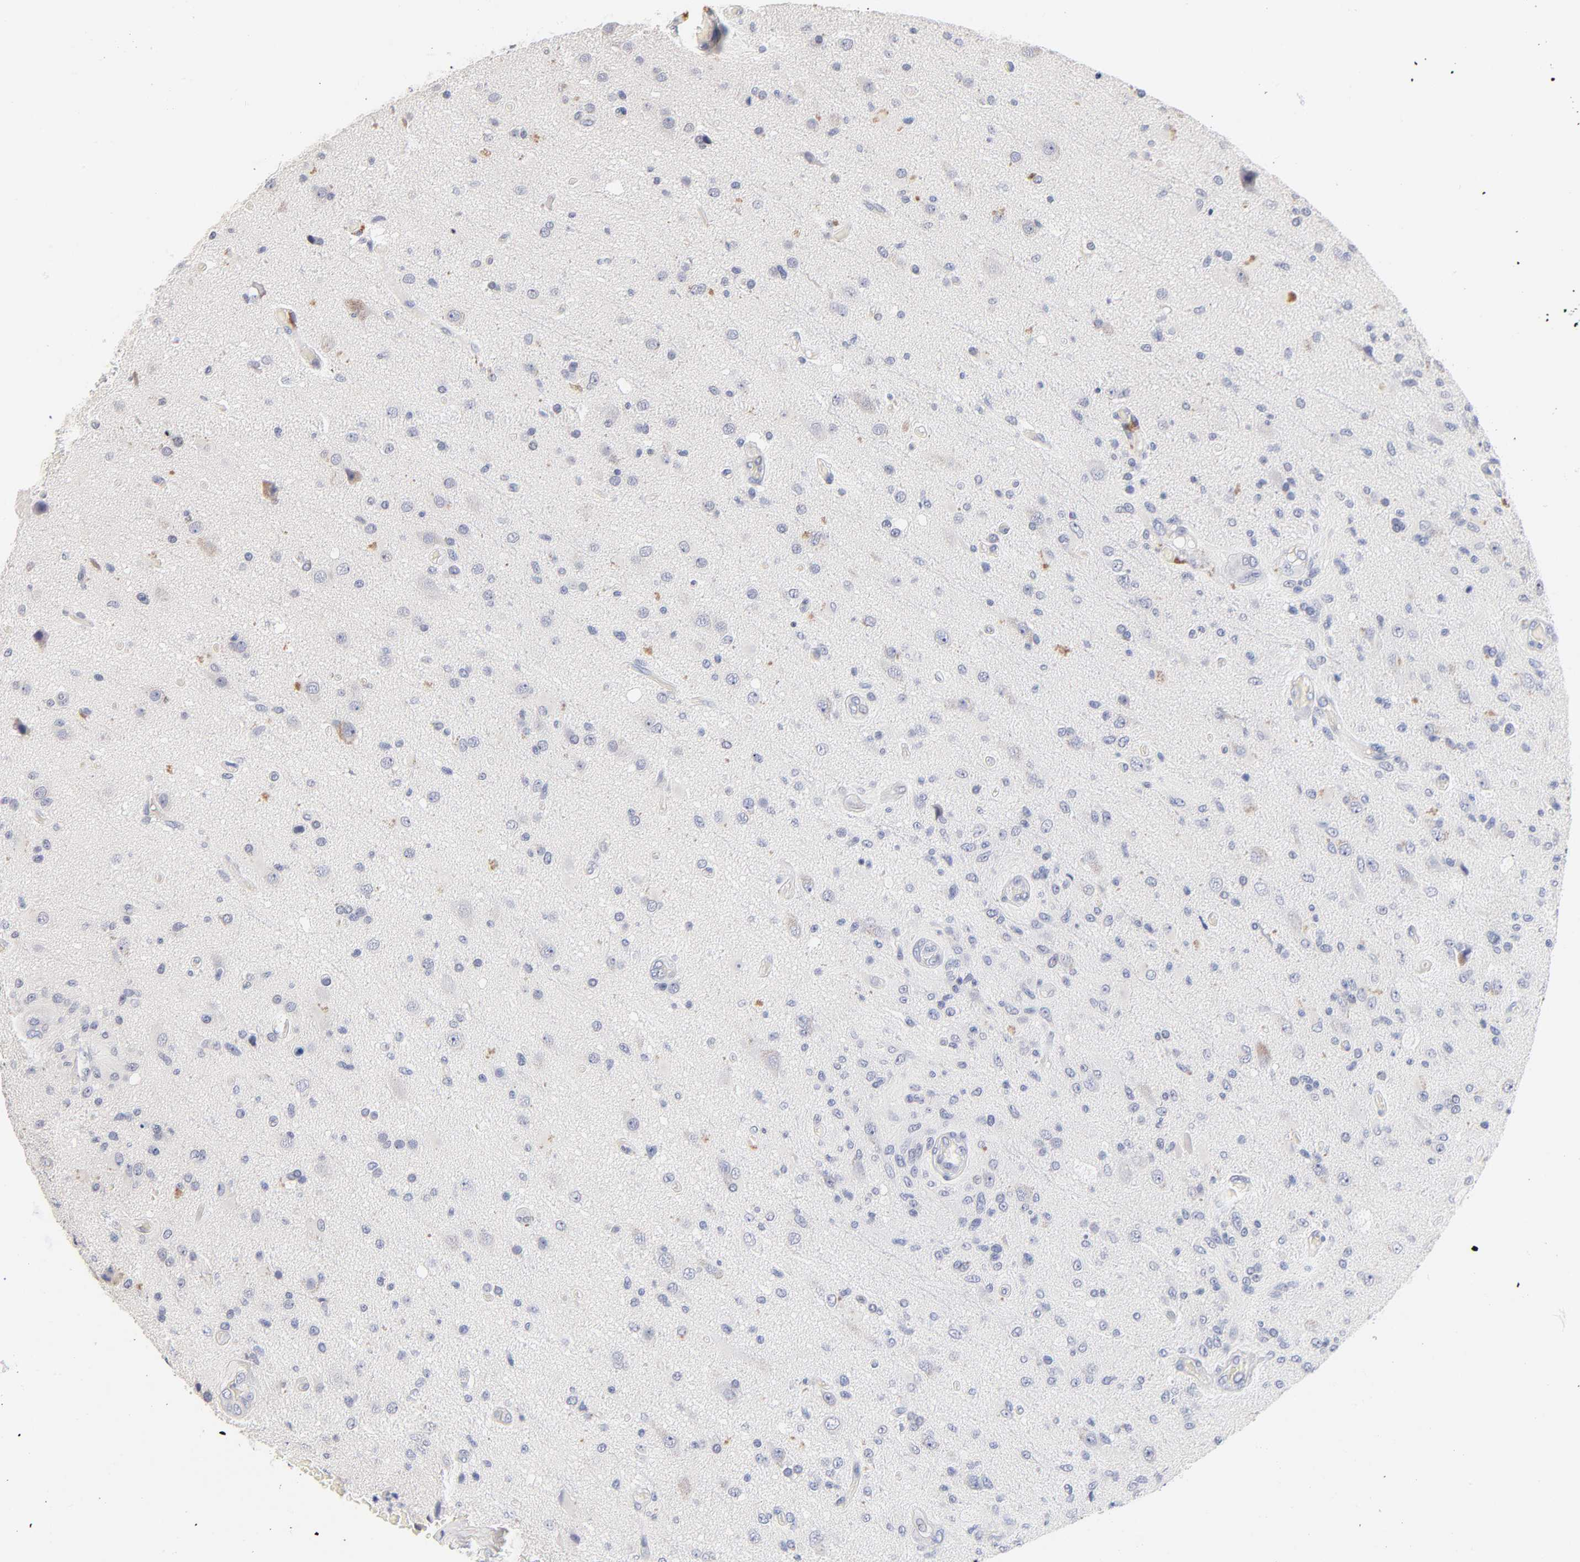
{"staining": {"intensity": "weak", "quantity": "<25%", "location": "cytoplasmic/membranous"}, "tissue": "glioma", "cell_type": "Tumor cells", "image_type": "cancer", "snomed": [{"axis": "morphology", "description": "Normal tissue, NOS"}, {"axis": "morphology", "description": "Glioma, malignant, High grade"}, {"axis": "topography", "description": "Cerebral cortex"}], "caption": "IHC micrograph of neoplastic tissue: malignant glioma (high-grade) stained with DAB shows no significant protein expression in tumor cells.", "gene": "ORC2", "patient": {"sex": "male", "age": 77}}